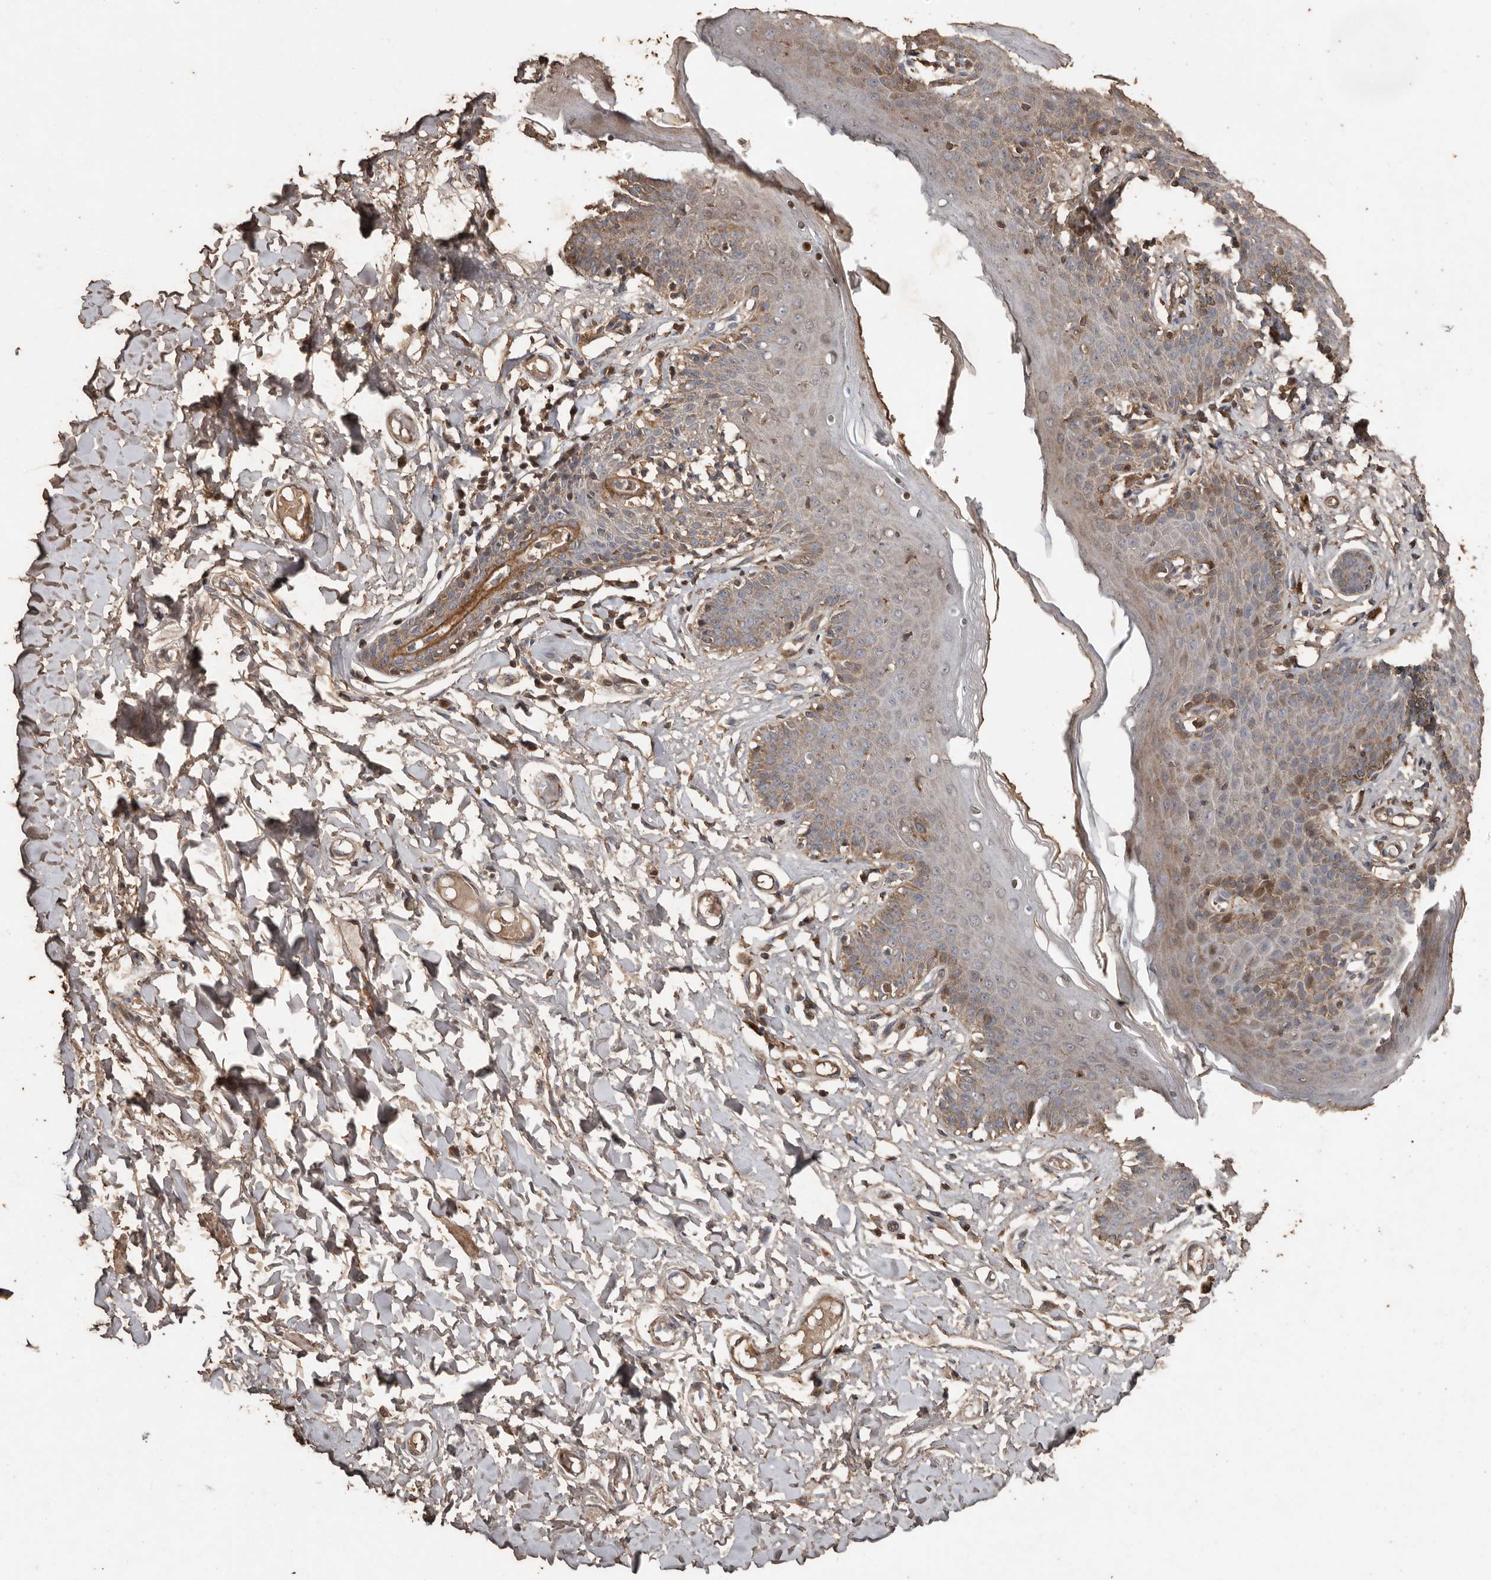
{"staining": {"intensity": "moderate", "quantity": "25%-75%", "location": "cytoplasmic/membranous"}, "tissue": "skin", "cell_type": "Epidermal cells", "image_type": "normal", "snomed": [{"axis": "morphology", "description": "Normal tissue, NOS"}, {"axis": "topography", "description": "Vulva"}], "caption": "A brown stain highlights moderate cytoplasmic/membranous positivity of a protein in epidermal cells of normal skin. Immunohistochemistry (ihc) stains the protein in brown and the nuclei are stained blue.", "gene": "RANBP17", "patient": {"sex": "female", "age": 66}}